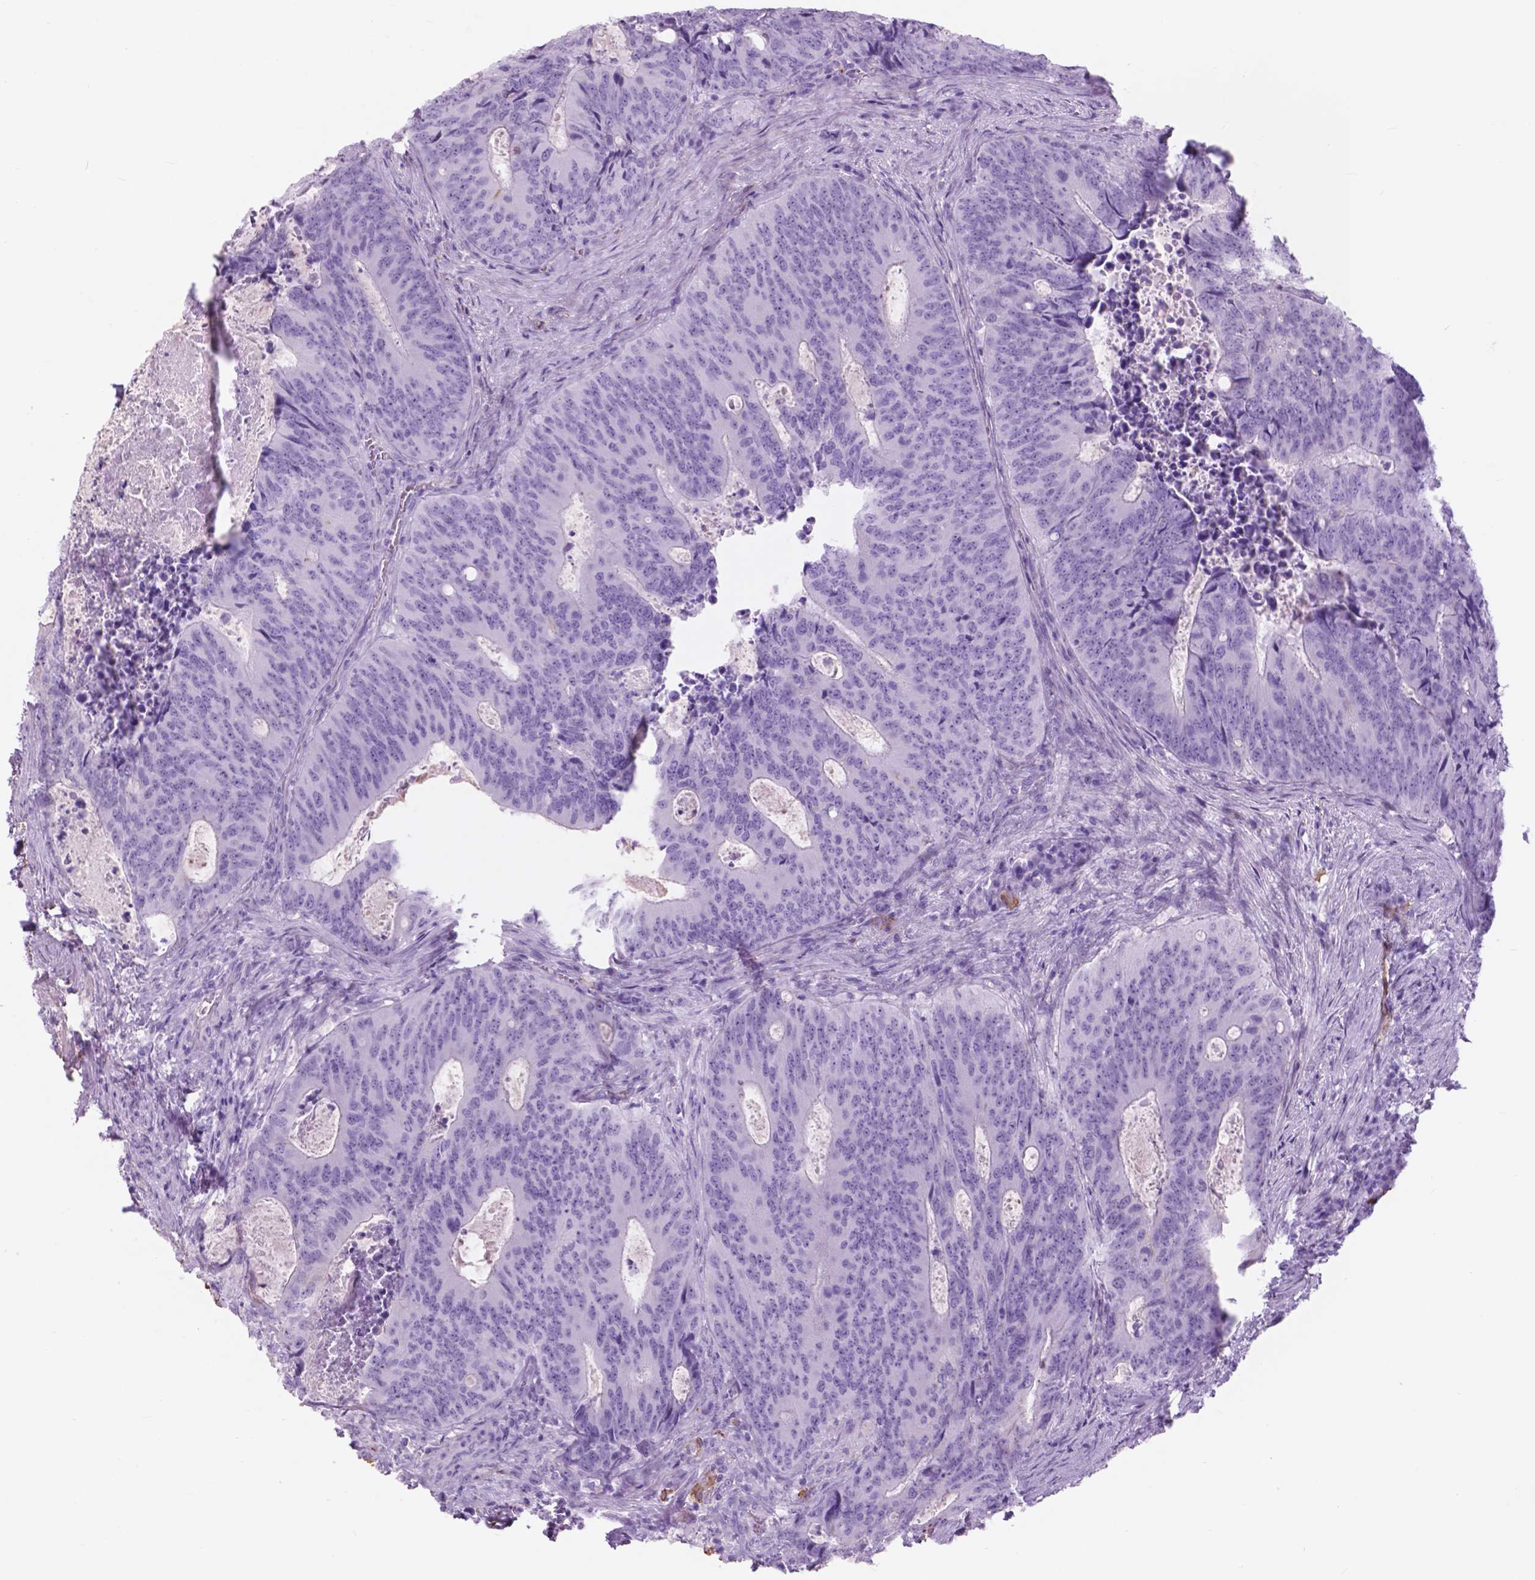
{"staining": {"intensity": "negative", "quantity": "none", "location": "none"}, "tissue": "colorectal cancer", "cell_type": "Tumor cells", "image_type": "cancer", "snomed": [{"axis": "morphology", "description": "Adenocarcinoma, NOS"}, {"axis": "topography", "description": "Colon"}], "caption": "Photomicrograph shows no protein staining in tumor cells of colorectal adenocarcinoma tissue.", "gene": "FXYD2", "patient": {"sex": "male", "age": 67}}